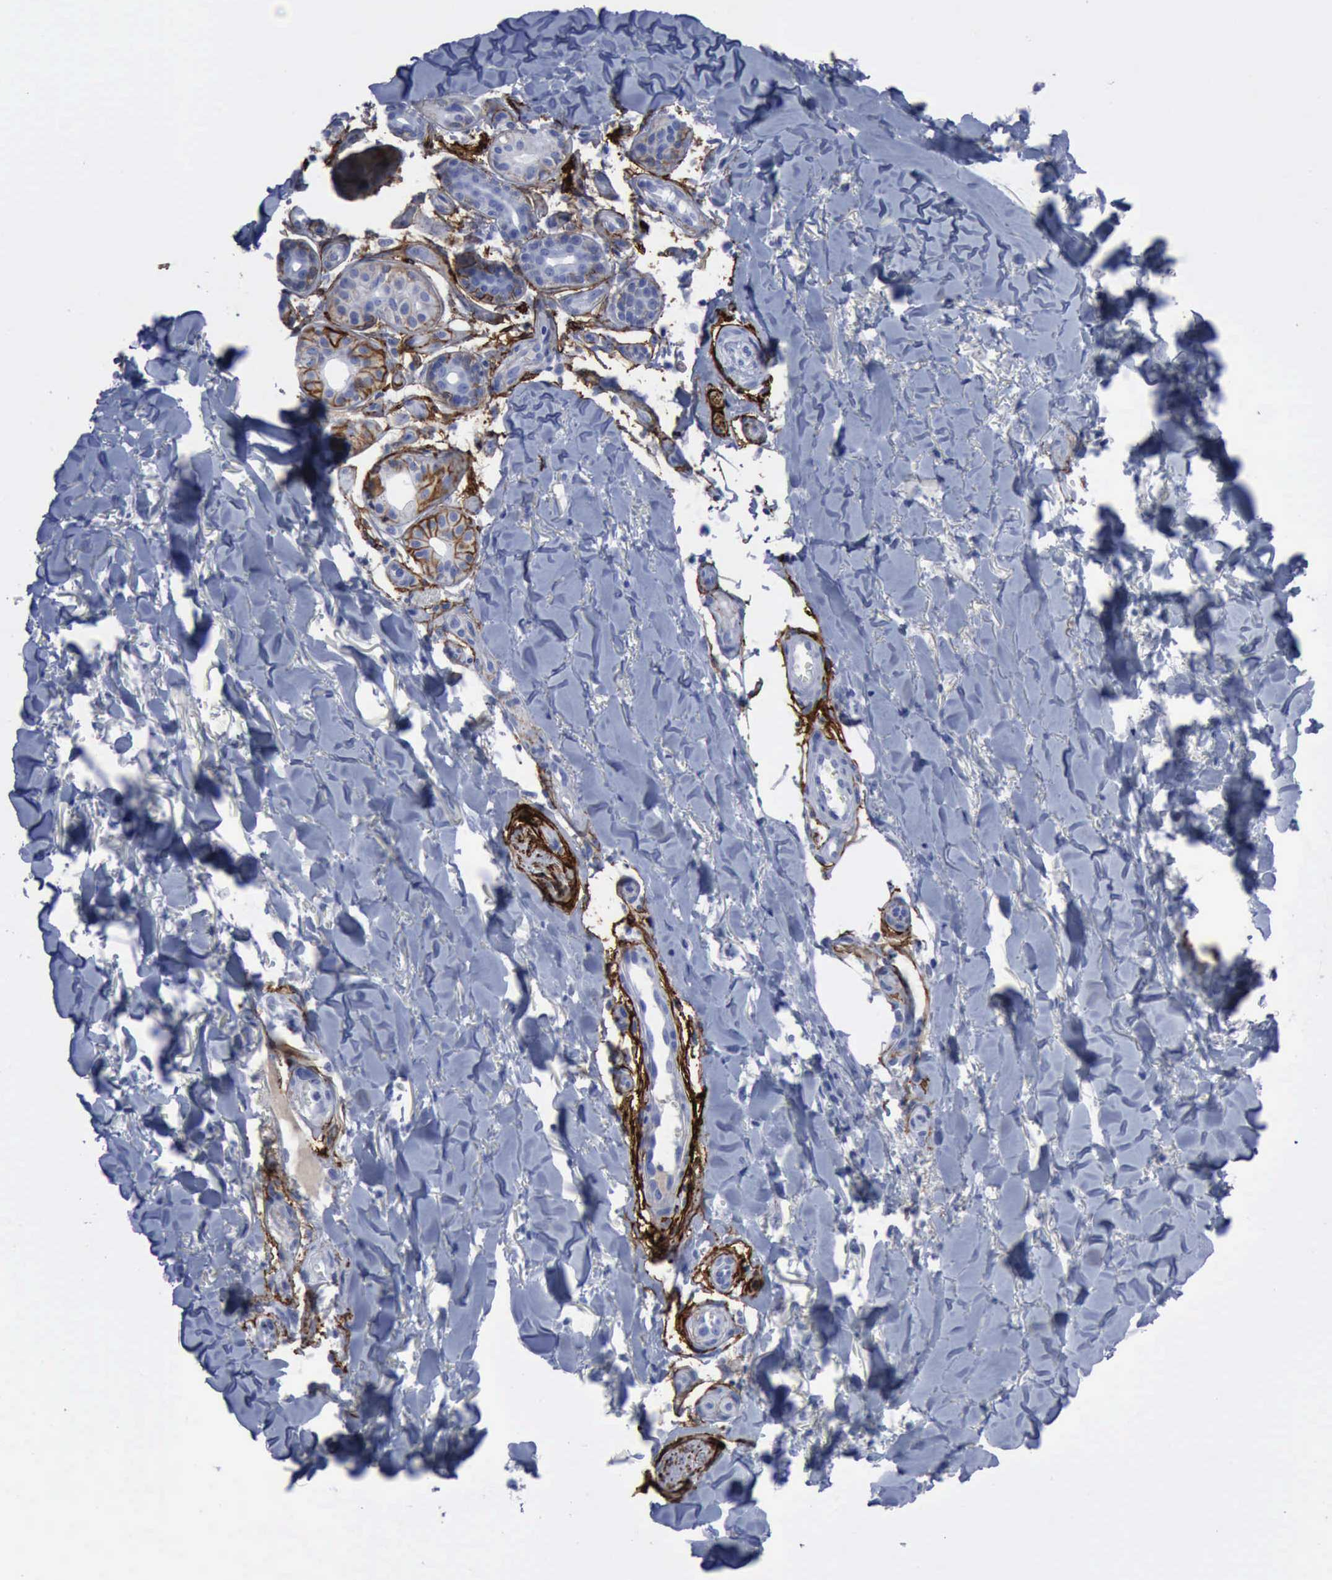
{"staining": {"intensity": "negative", "quantity": "none", "location": "none"}, "tissue": "skin cancer", "cell_type": "Tumor cells", "image_type": "cancer", "snomed": [{"axis": "morphology", "description": "Basal cell carcinoma"}, {"axis": "topography", "description": "Skin"}], "caption": "An IHC image of skin basal cell carcinoma is shown. There is no staining in tumor cells of skin basal cell carcinoma. (DAB (3,3'-diaminobenzidine) immunohistochemistry (IHC) with hematoxylin counter stain).", "gene": "NGFR", "patient": {"sex": "male", "age": 81}}